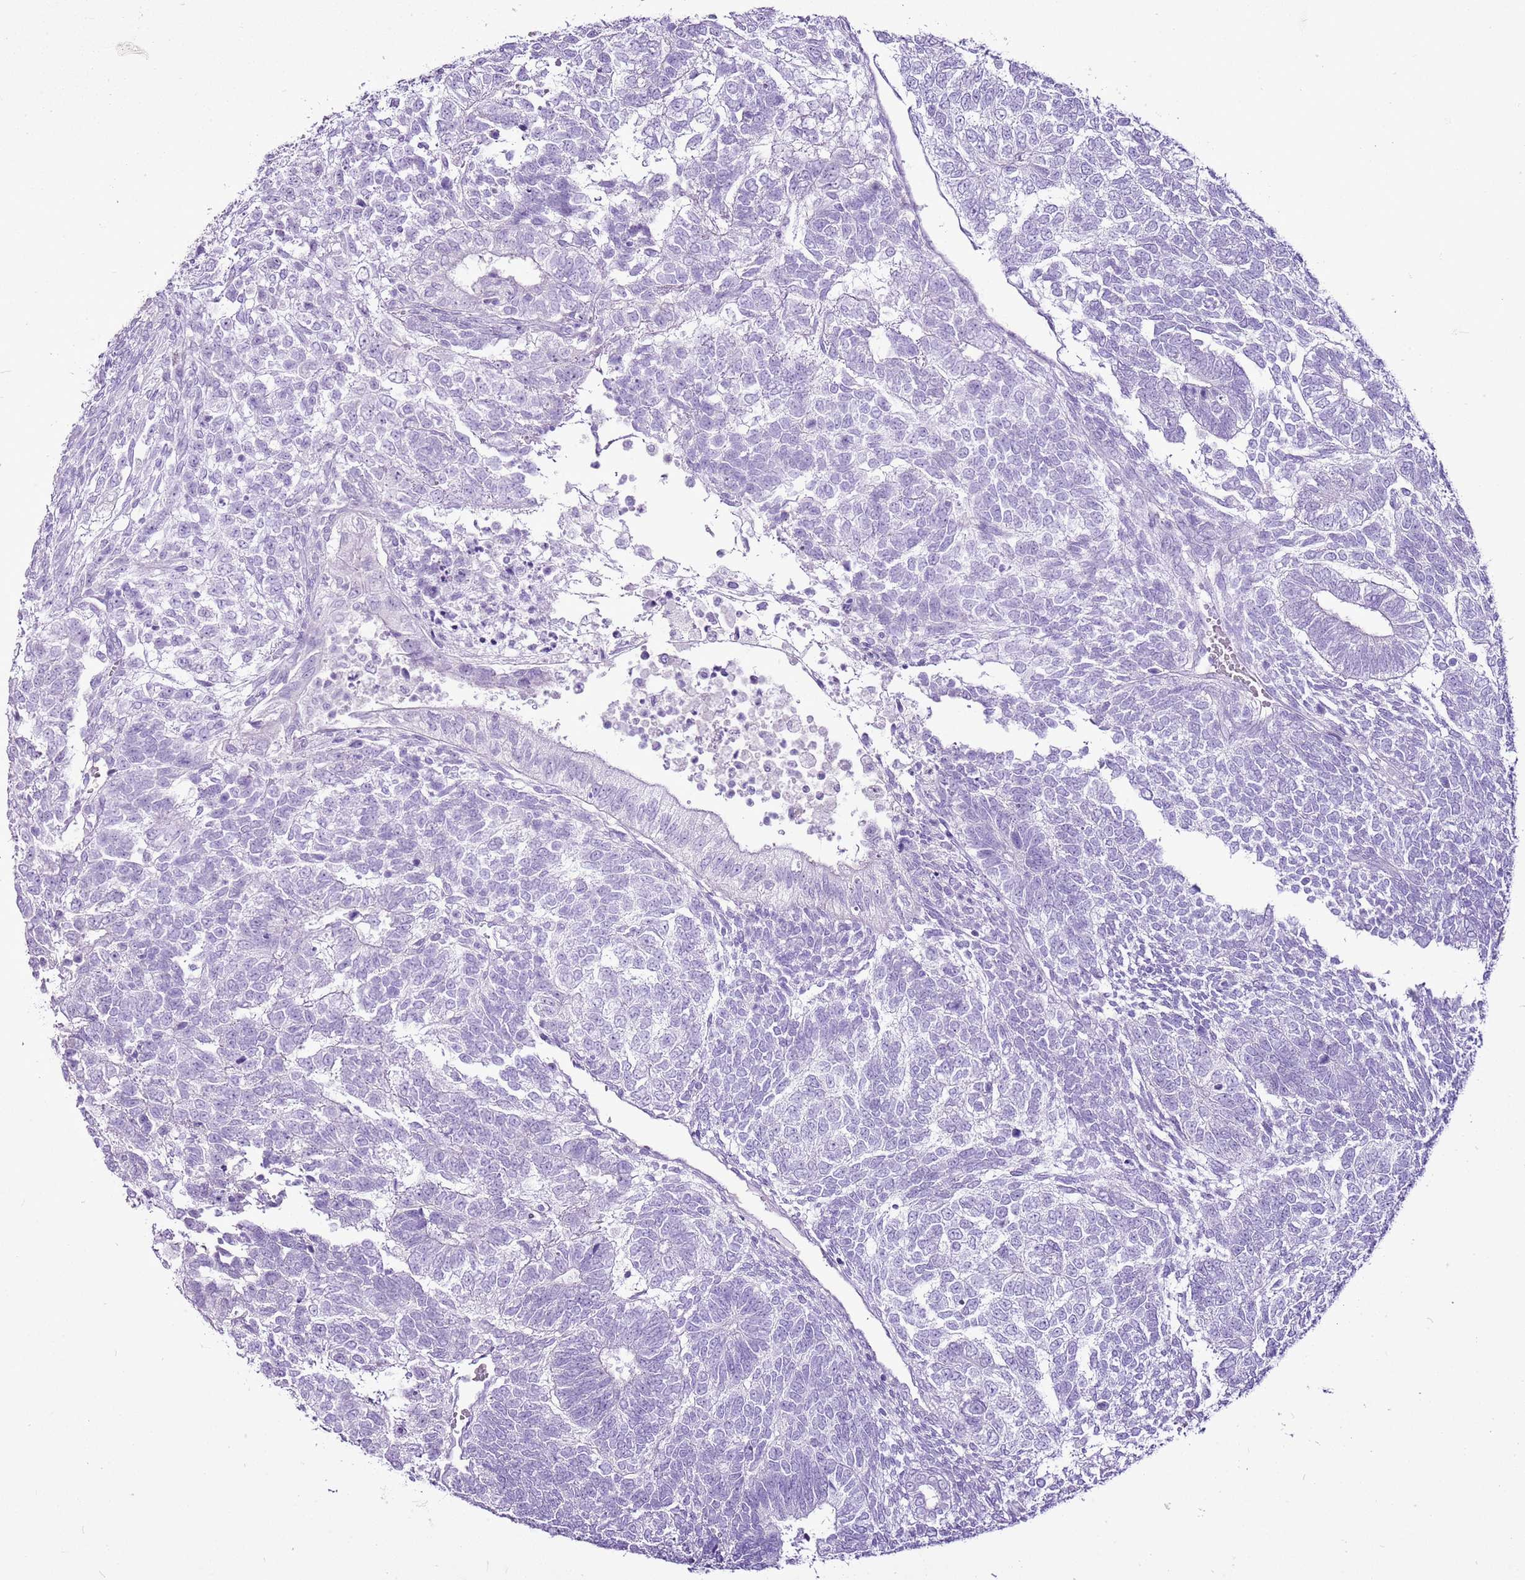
{"staining": {"intensity": "negative", "quantity": "none", "location": "none"}, "tissue": "testis cancer", "cell_type": "Tumor cells", "image_type": "cancer", "snomed": [{"axis": "morphology", "description": "Carcinoma, Embryonal, NOS"}, {"axis": "topography", "description": "Testis"}], "caption": "Tumor cells show no significant expression in testis cancer (embryonal carcinoma).", "gene": "CNFN", "patient": {"sex": "male", "age": 23}}